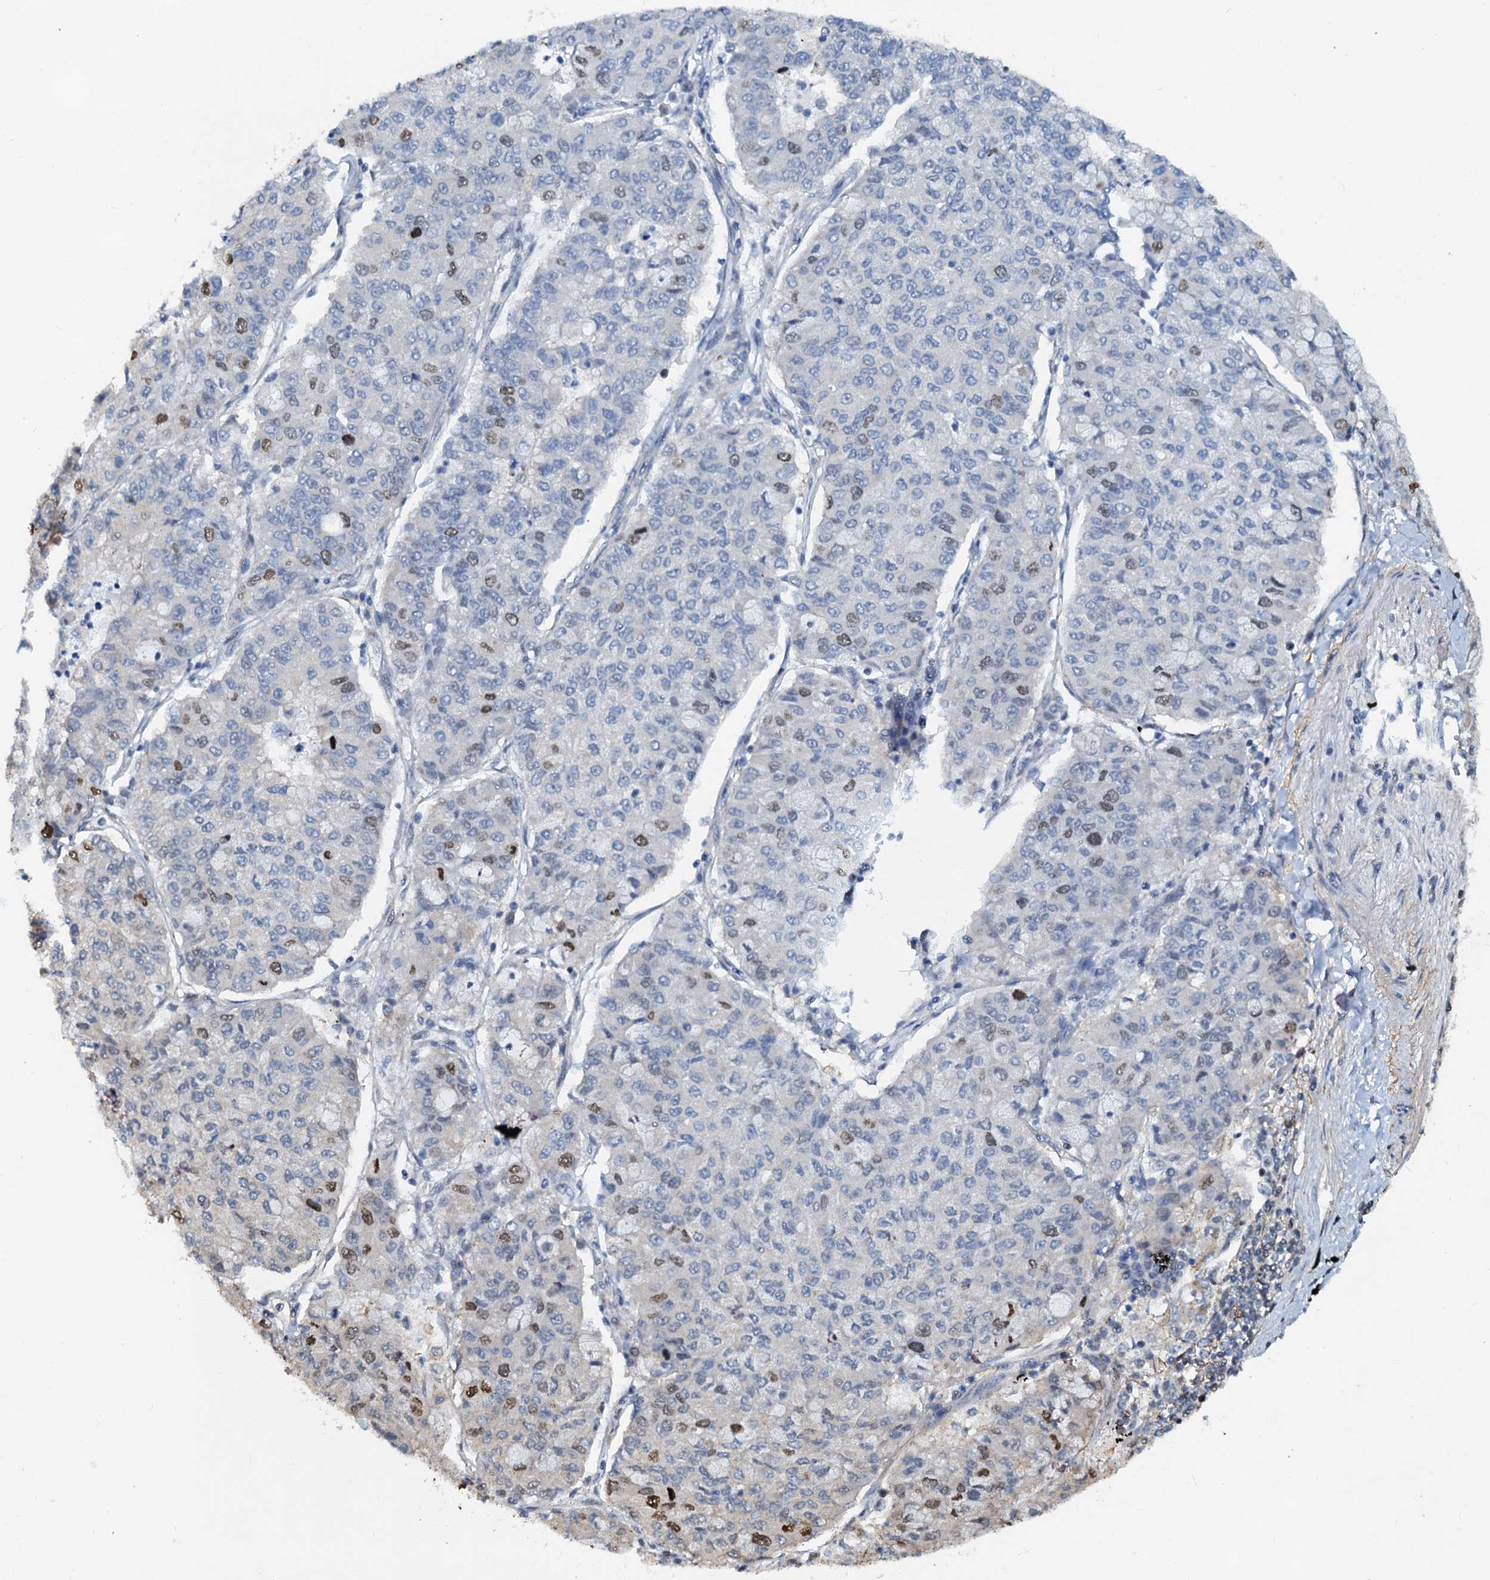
{"staining": {"intensity": "moderate", "quantity": "<25%", "location": "nuclear"}, "tissue": "lung cancer", "cell_type": "Tumor cells", "image_type": "cancer", "snomed": [{"axis": "morphology", "description": "Squamous cell carcinoma, NOS"}, {"axis": "topography", "description": "Lung"}], "caption": "A brown stain highlights moderate nuclear staining of a protein in squamous cell carcinoma (lung) tumor cells.", "gene": "PTGES3", "patient": {"sex": "male", "age": 74}}